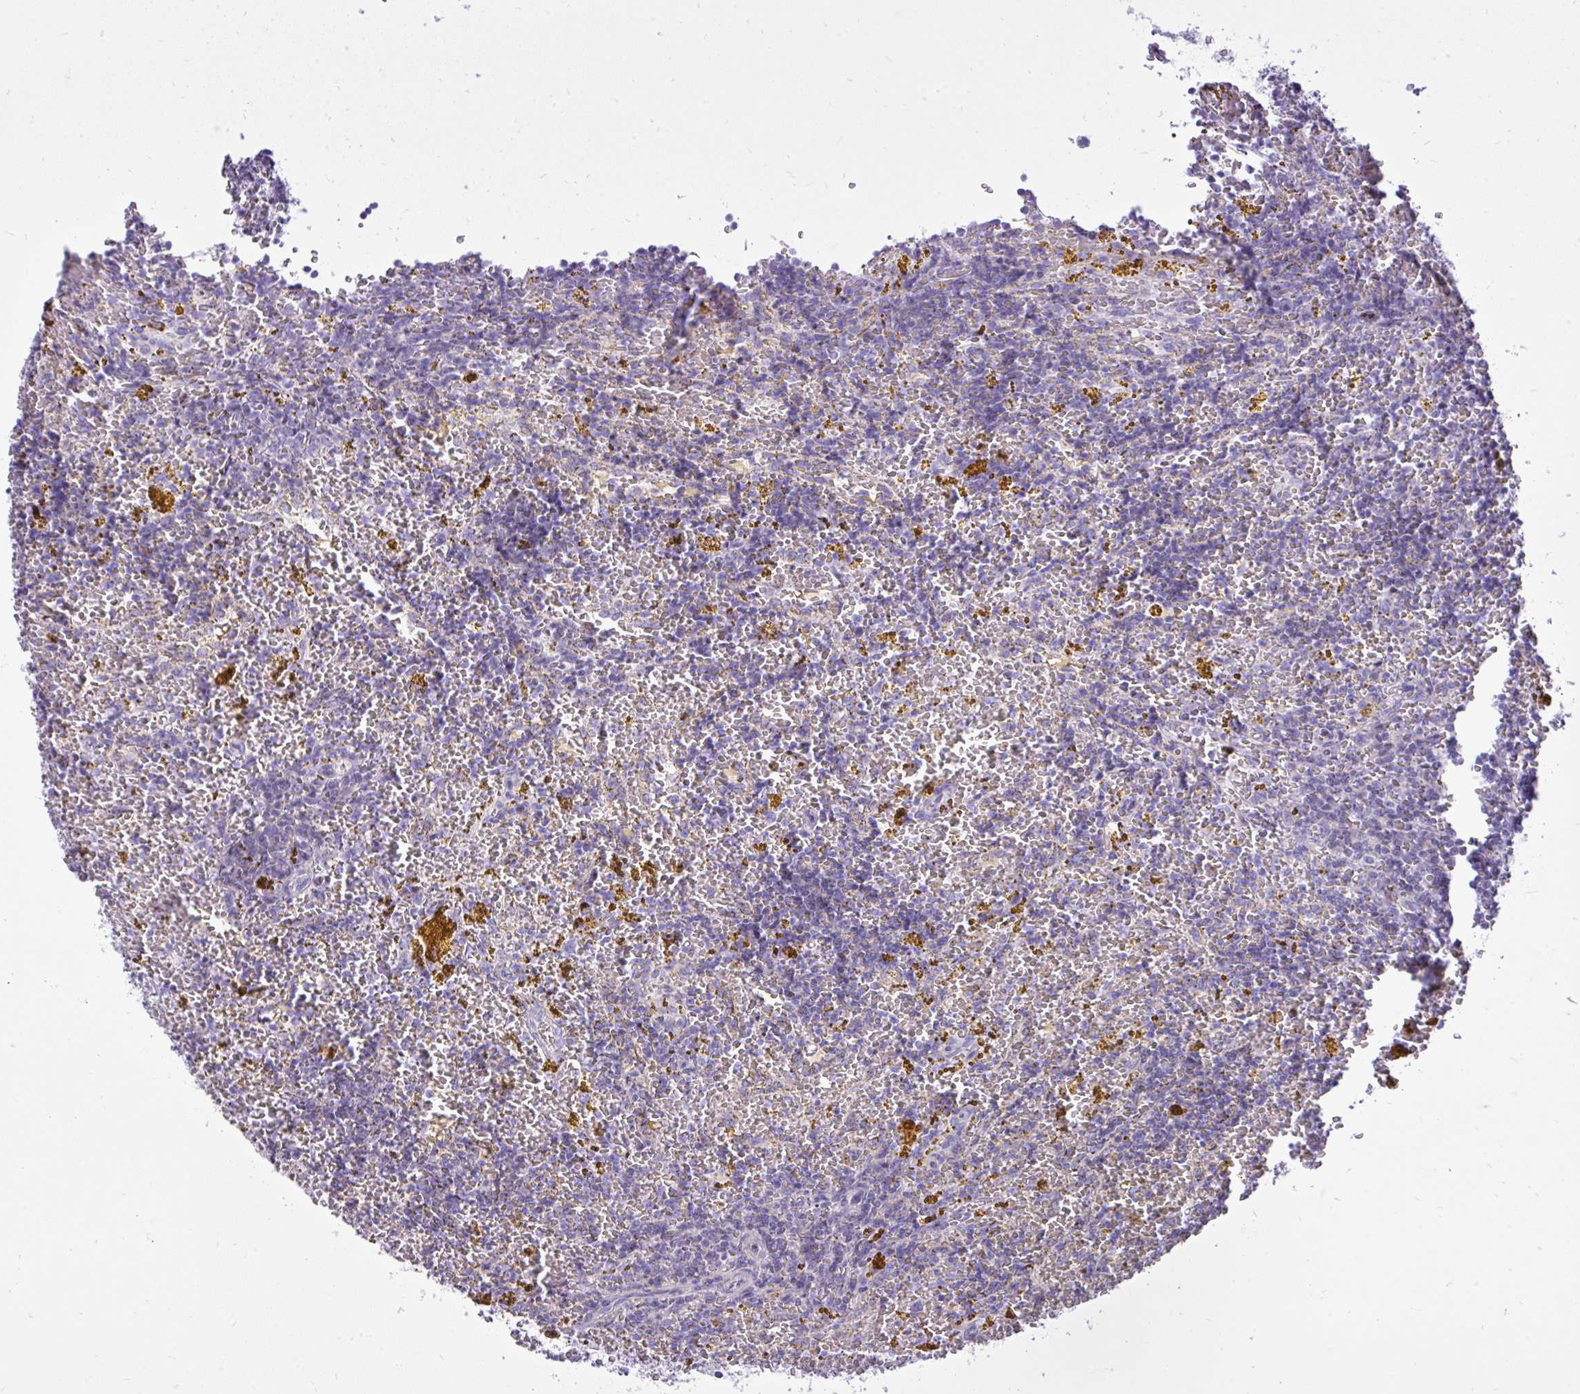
{"staining": {"intensity": "negative", "quantity": "none", "location": "none"}, "tissue": "lymphoma", "cell_type": "Tumor cells", "image_type": "cancer", "snomed": [{"axis": "morphology", "description": "Malignant lymphoma, non-Hodgkin's type, Low grade"}, {"axis": "topography", "description": "Spleen"}, {"axis": "topography", "description": "Lymph node"}], "caption": "The immunohistochemistry (IHC) image has no significant positivity in tumor cells of lymphoma tissue.", "gene": "SPAG1", "patient": {"sex": "female", "age": 66}}